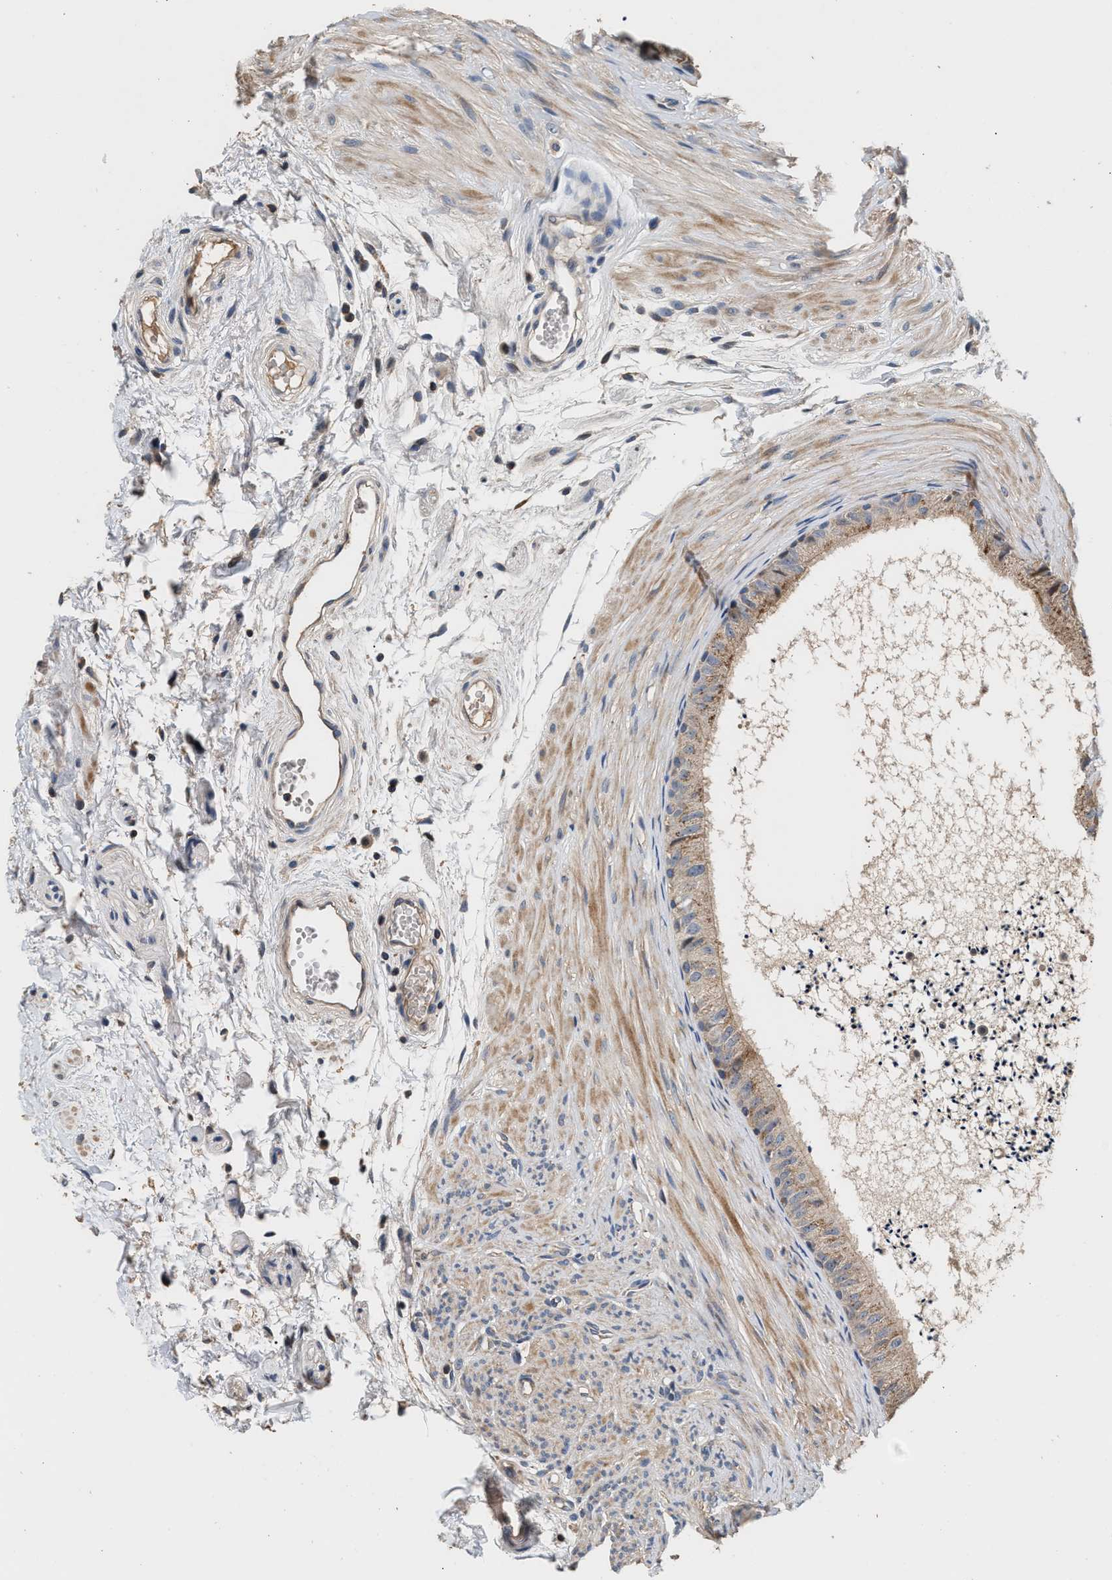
{"staining": {"intensity": "moderate", "quantity": "25%-75%", "location": "cytoplasmic/membranous"}, "tissue": "epididymis", "cell_type": "Glandular cells", "image_type": "normal", "snomed": [{"axis": "morphology", "description": "Normal tissue, NOS"}, {"axis": "topography", "description": "Epididymis"}], "caption": "Moderate cytoplasmic/membranous staining is seen in approximately 25%-75% of glandular cells in unremarkable epididymis. (brown staining indicates protein expression, while blue staining denotes nuclei).", "gene": "PTGR3", "patient": {"sex": "male", "age": 56}}